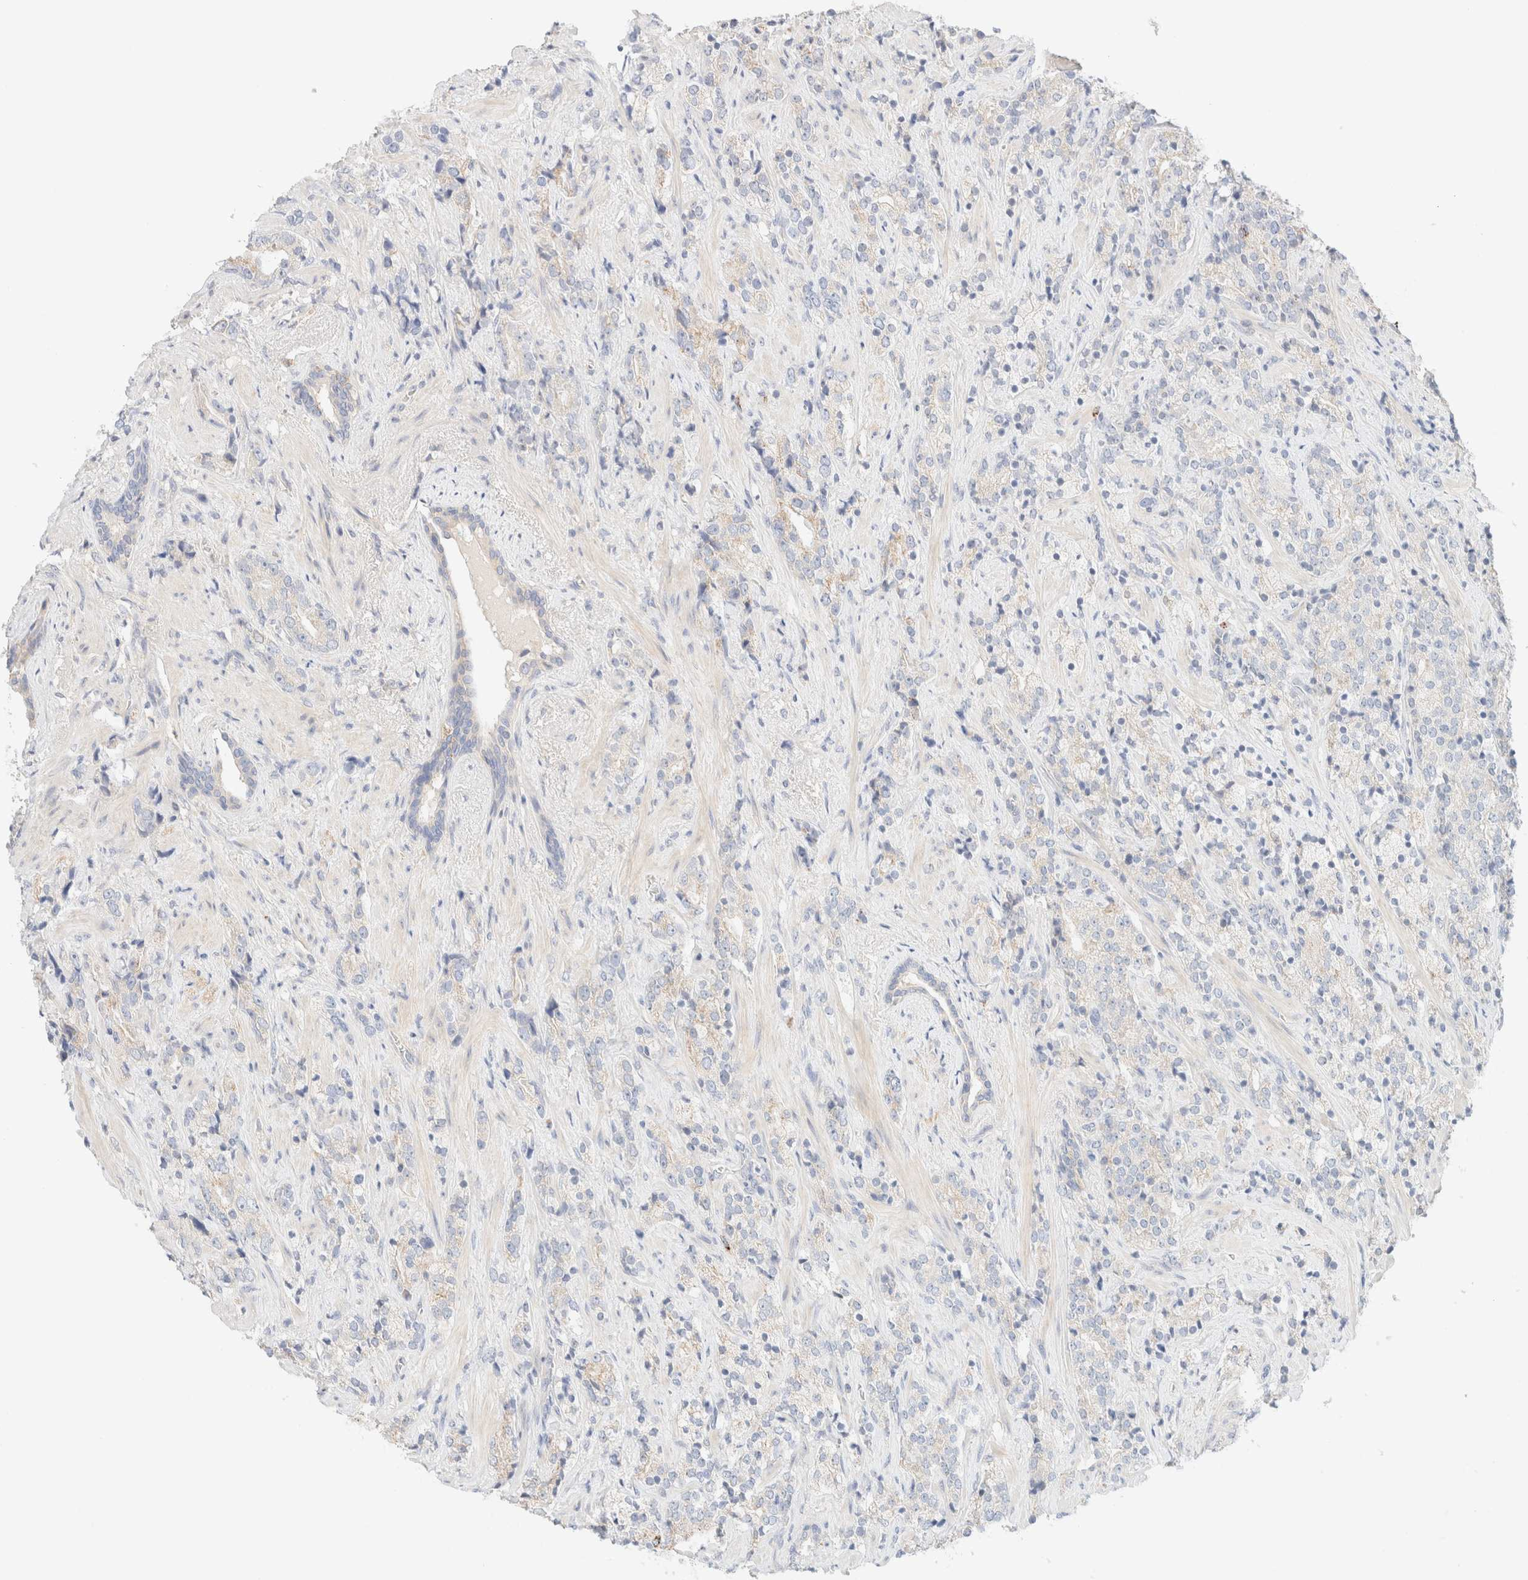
{"staining": {"intensity": "negative", "quantity": "none", "location": "none"}, "tissue": "prostate cancer", "cell_type": "Tumor cells", "image_type": "cancer", "snomed": [{"axis": "morphology", "description": "Adenocarcinoma, High grade"}, {"axis": "topography", "description": "Prostate"}], "caption": "The micrograph displays no staining of tumor cells in prostate high-grade adenocarcinoma.", "gene": "SARM1", "patient": {"sex": "male", "age": 71}}